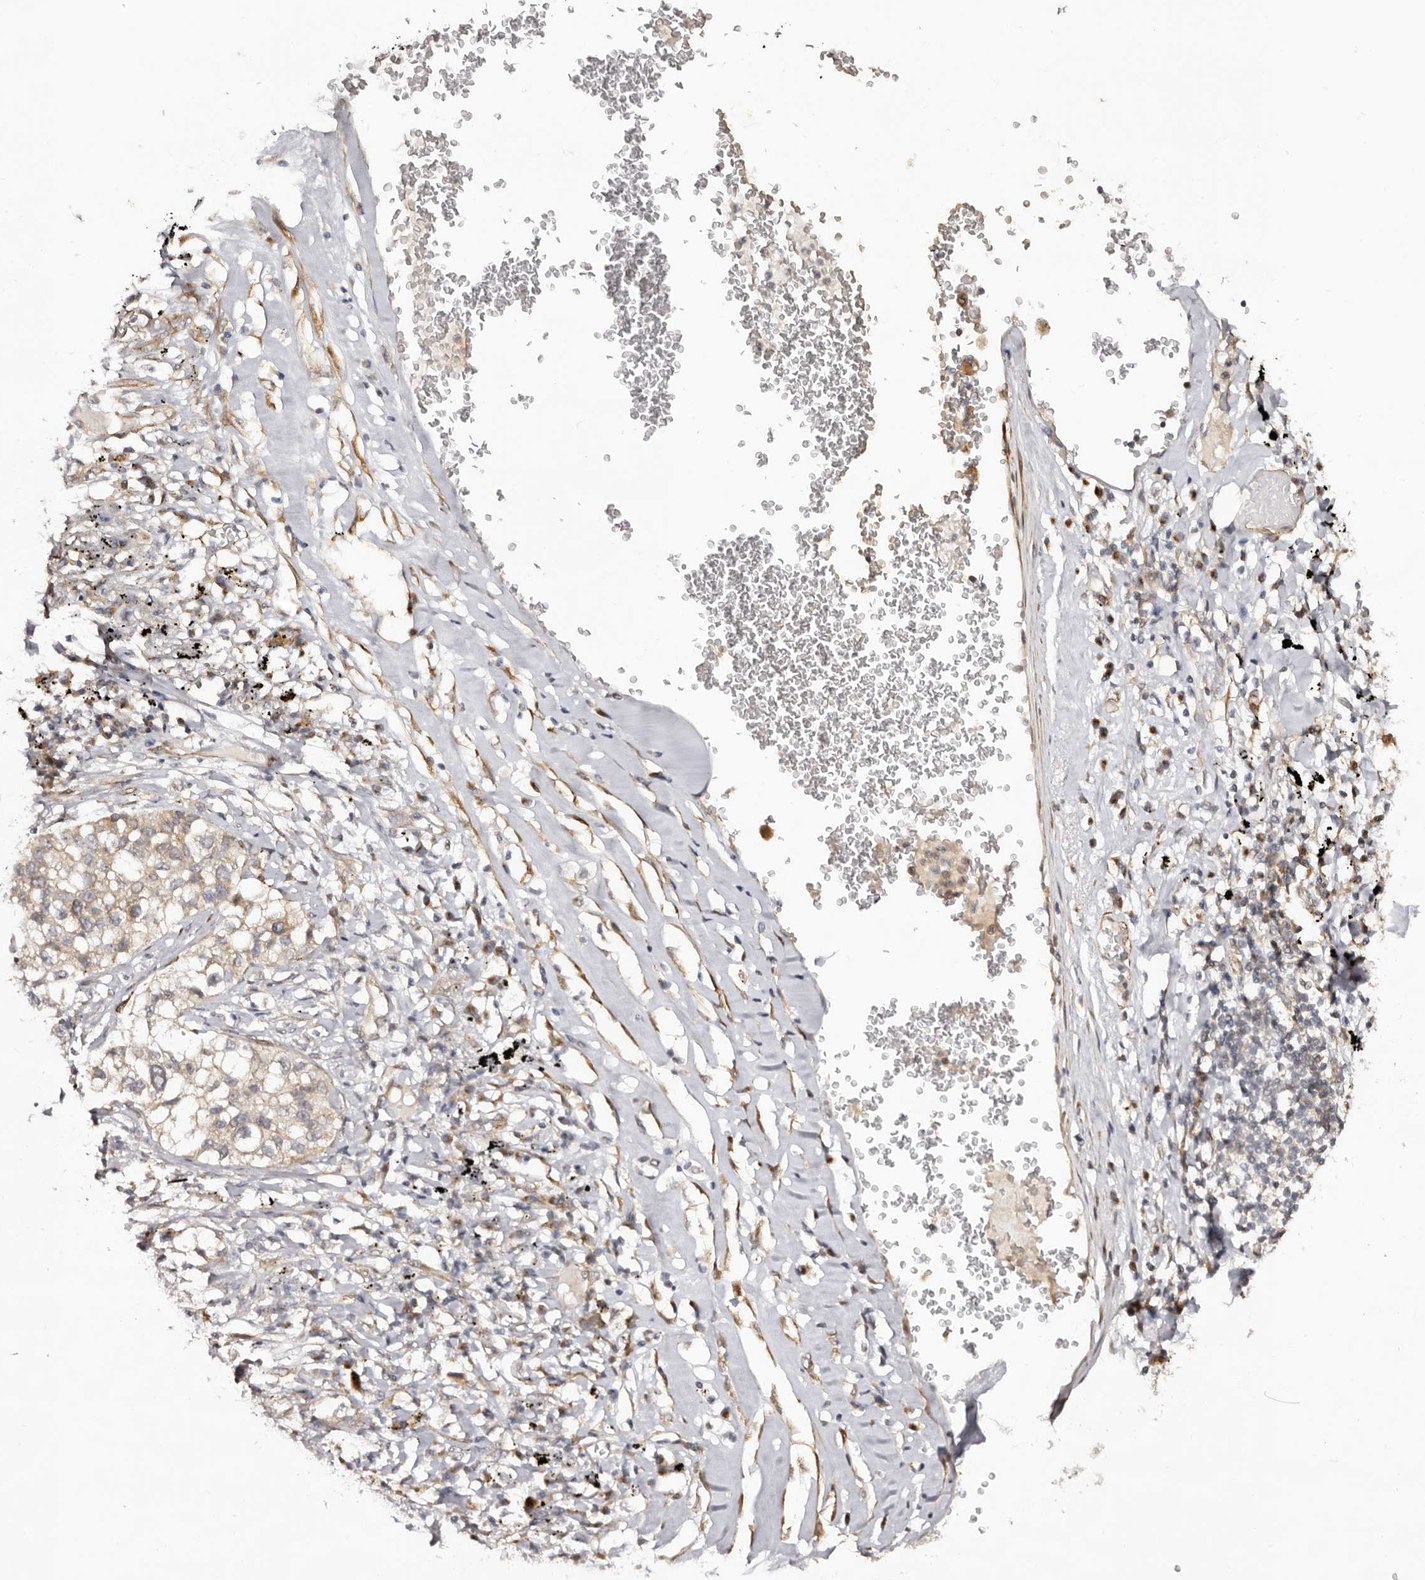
{"staining": {"intensity": "weak", "quantity": ">75%", "location": "cytoplasmic/membranous"}, "tissue": "lung cancer", "cell_type": "Tumor cells", "image_type": "cancer", "snomed": [{"axis": "morphology", "description": "Adenocarcinoma, NOS"}, {"axis": "topography", "description": "Lung"}], "caption": "IHC (DAB) staining of human lung adenocarcinoma demonstrates weak cytoplasmic/membranous protein positivity in approximately >75% of tumor cells.", "gene": "MICAL2", "patient": {"sex": "male", "age": 63}}